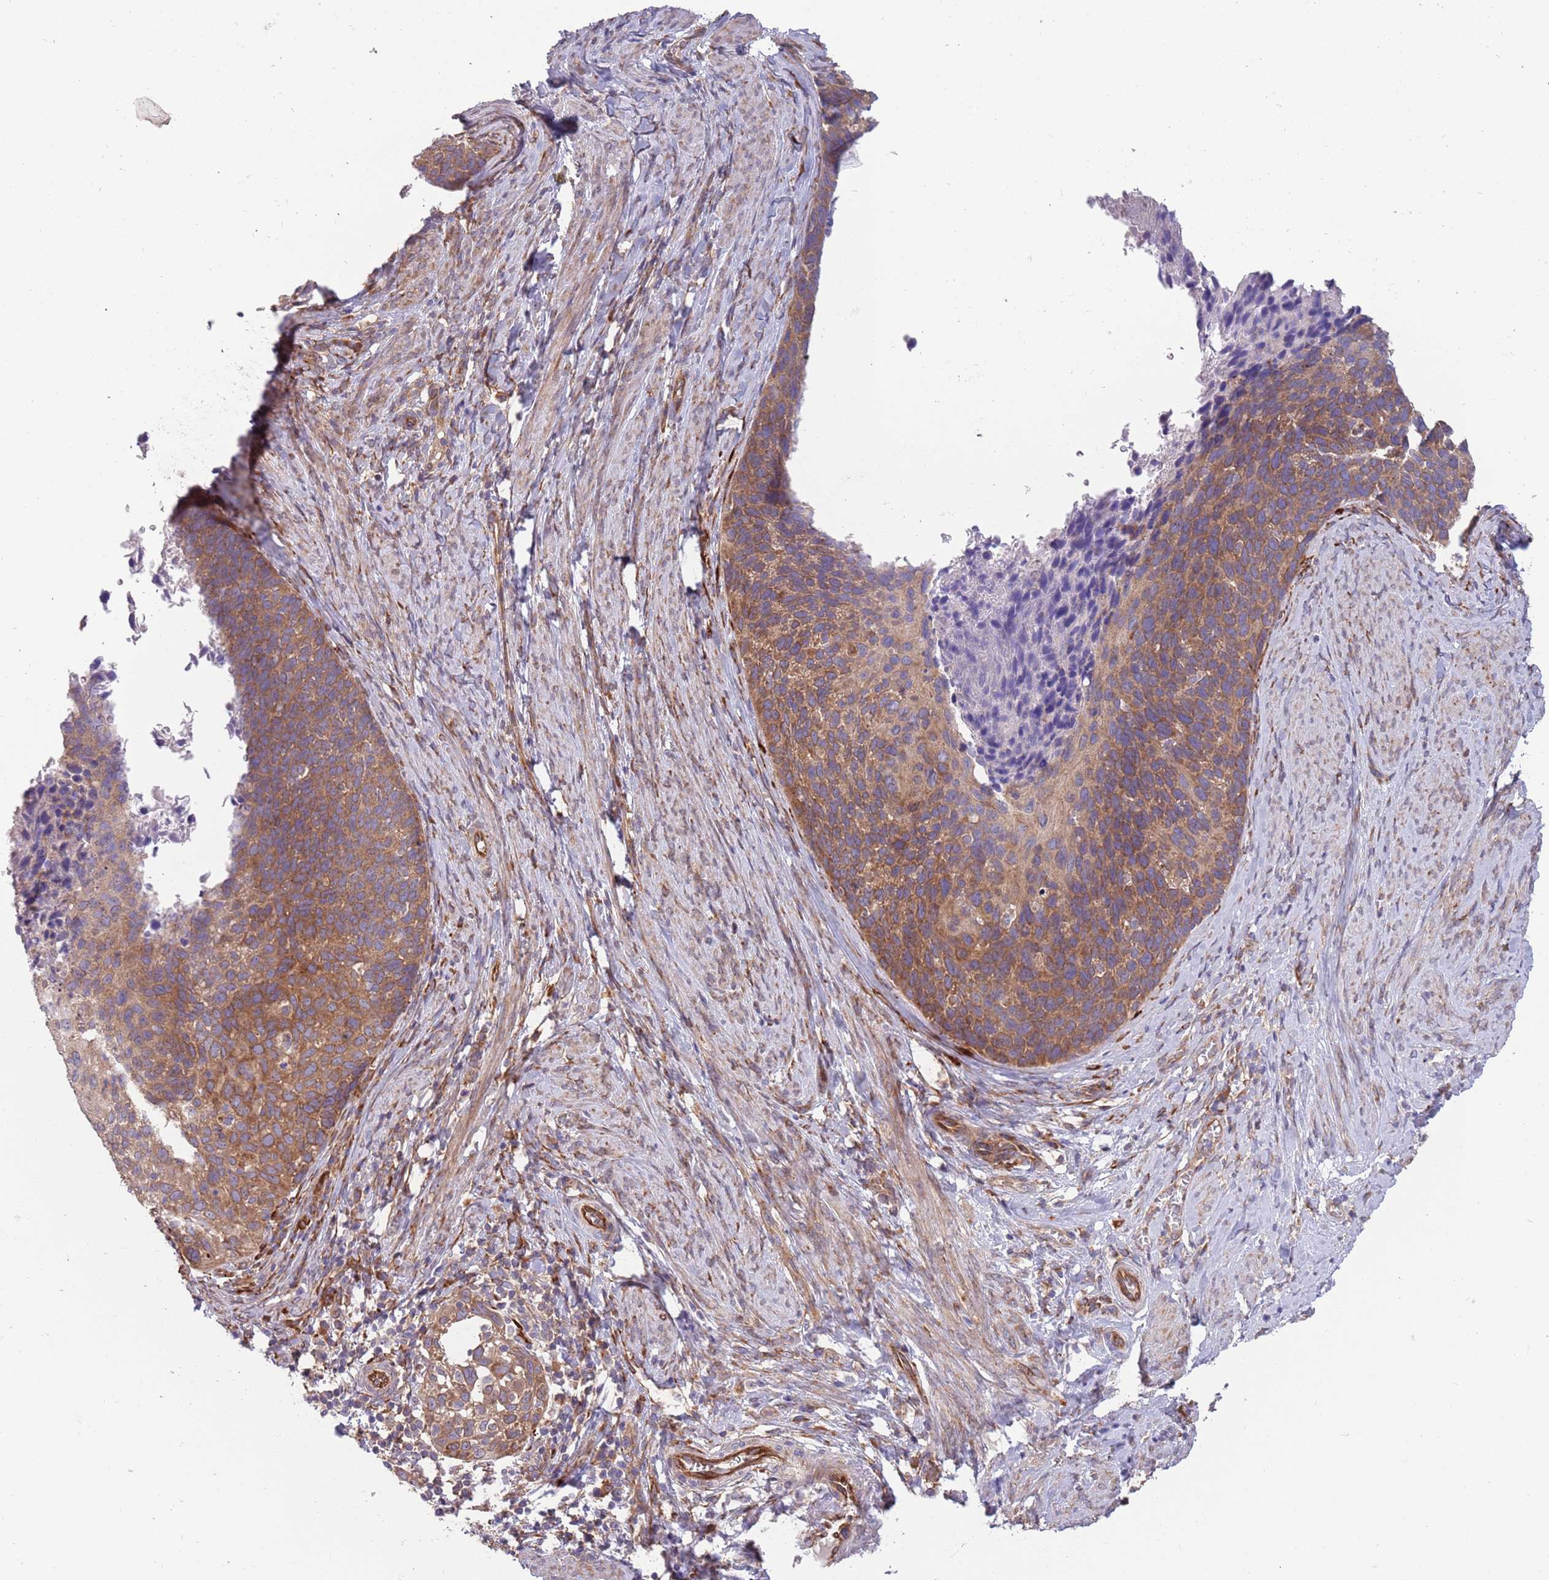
{"staining": {"intensity": "moderate", "quantity": ">75%", "location": "cytoplasmic/membranous"}, "tissue": "cervical cancer", "cell_type": "Tumor cells", "image_type": "cancer", "snomed": [{"axis": "morphology", "description": "Squamous cell carcinoma, NOS"}, {"axis": "topography", "description": "Cervix"}], "caption": "This is an image of immunohistochemistry (IHC) staining of cervical cancer (squamous cell carcinoma), which shows moderate staining in the cytoplasmic/membranous of tumor cells.", "gene": "ARMCX6", "patient": {"sex": "female", "age": 80}}